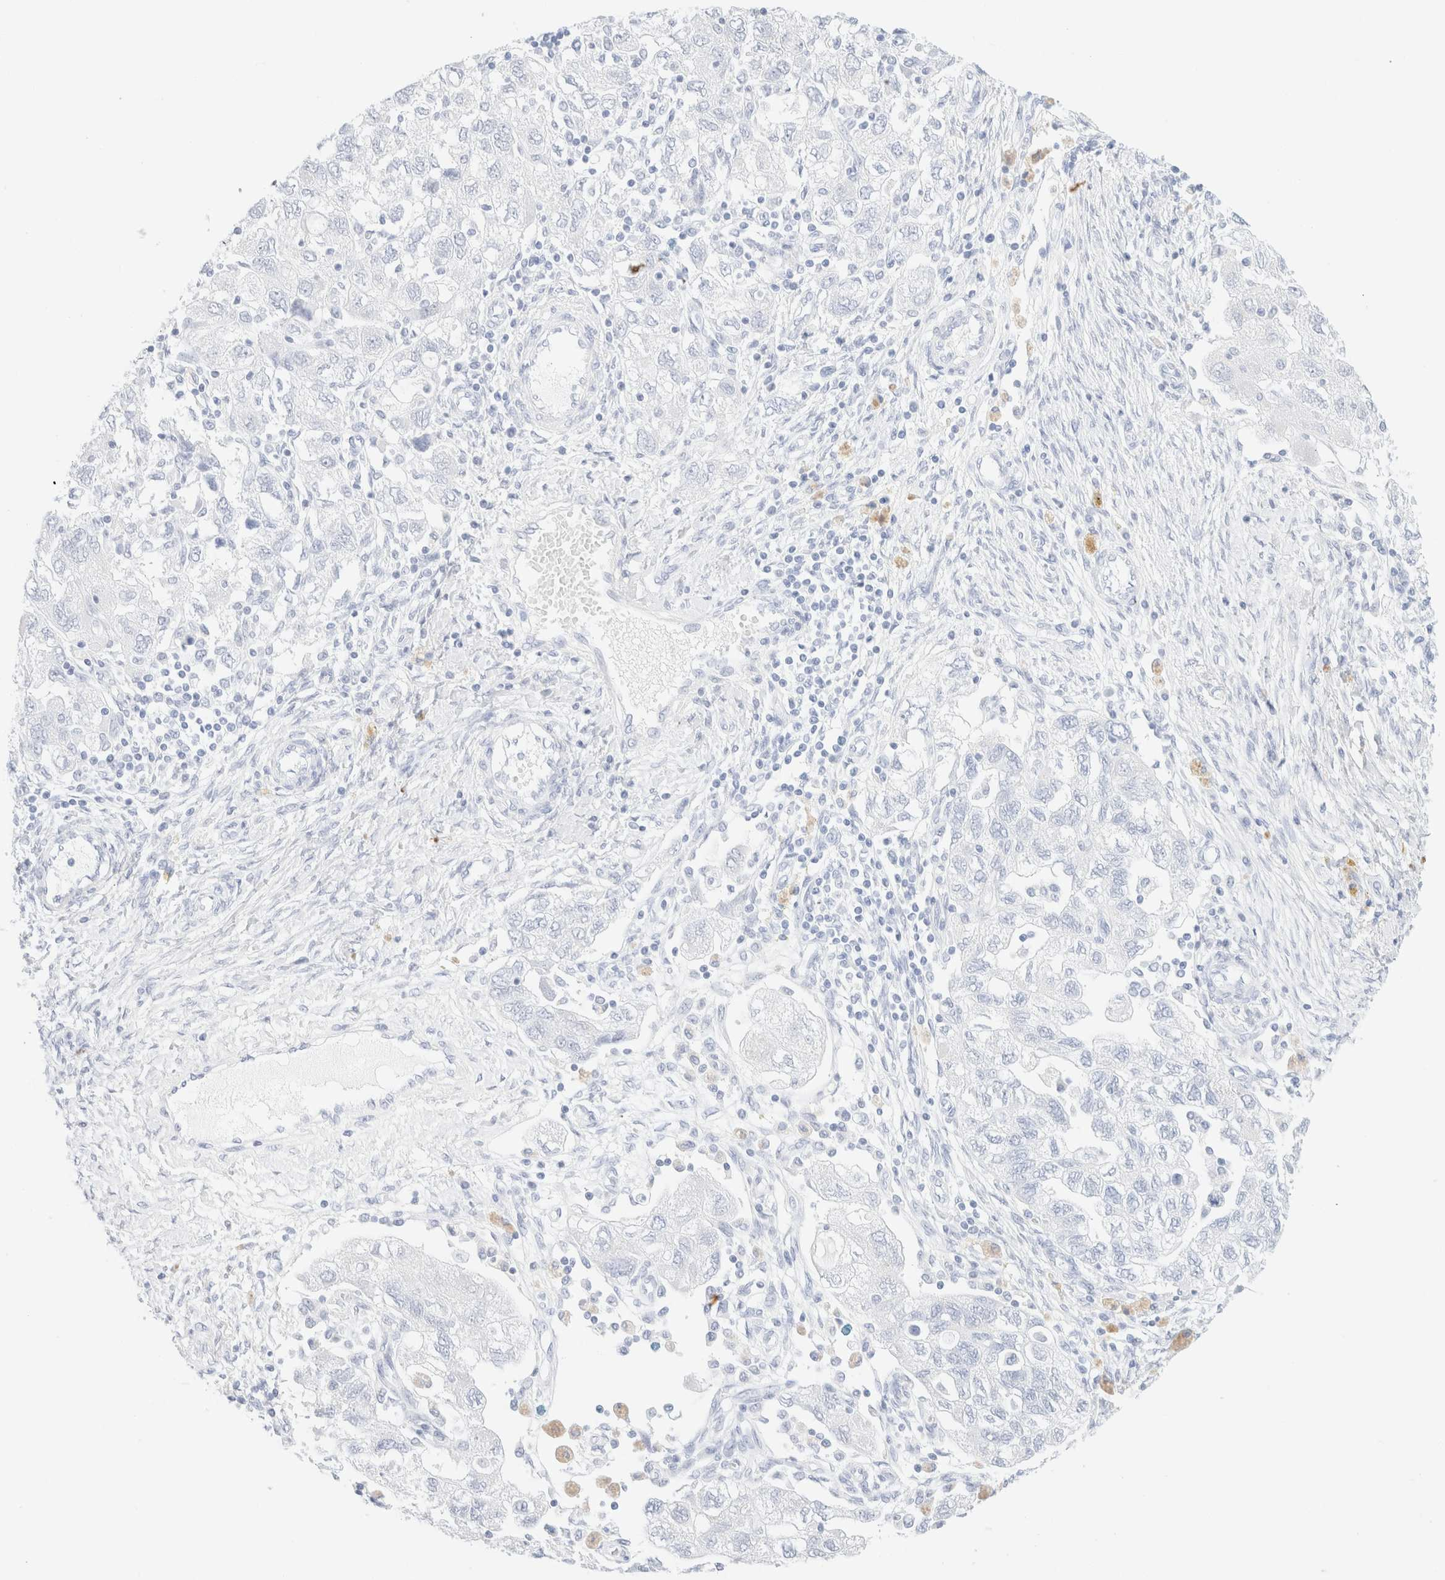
{"staining": {"intensity": "negative", "quantity": "none", "location": "none"}, "tissue": "ovarian cancer", "cell_type": "Tumor cells", "image_type": "cancer", "snomed": [{"axis": "morphology", "description": "Carcinoma, NOS"}, {"axis": "morphology", "description": "Cystadenocarcinoma, serous, NOS"}, {"axis": "topography", "description": "Ovary"}], "caption": "Micrograph shows no protein expression in tumor cells of carcinoma (ovarian) tissue.", "gene": "KRT15", "patient": {"sex": "female", "age": 69}}